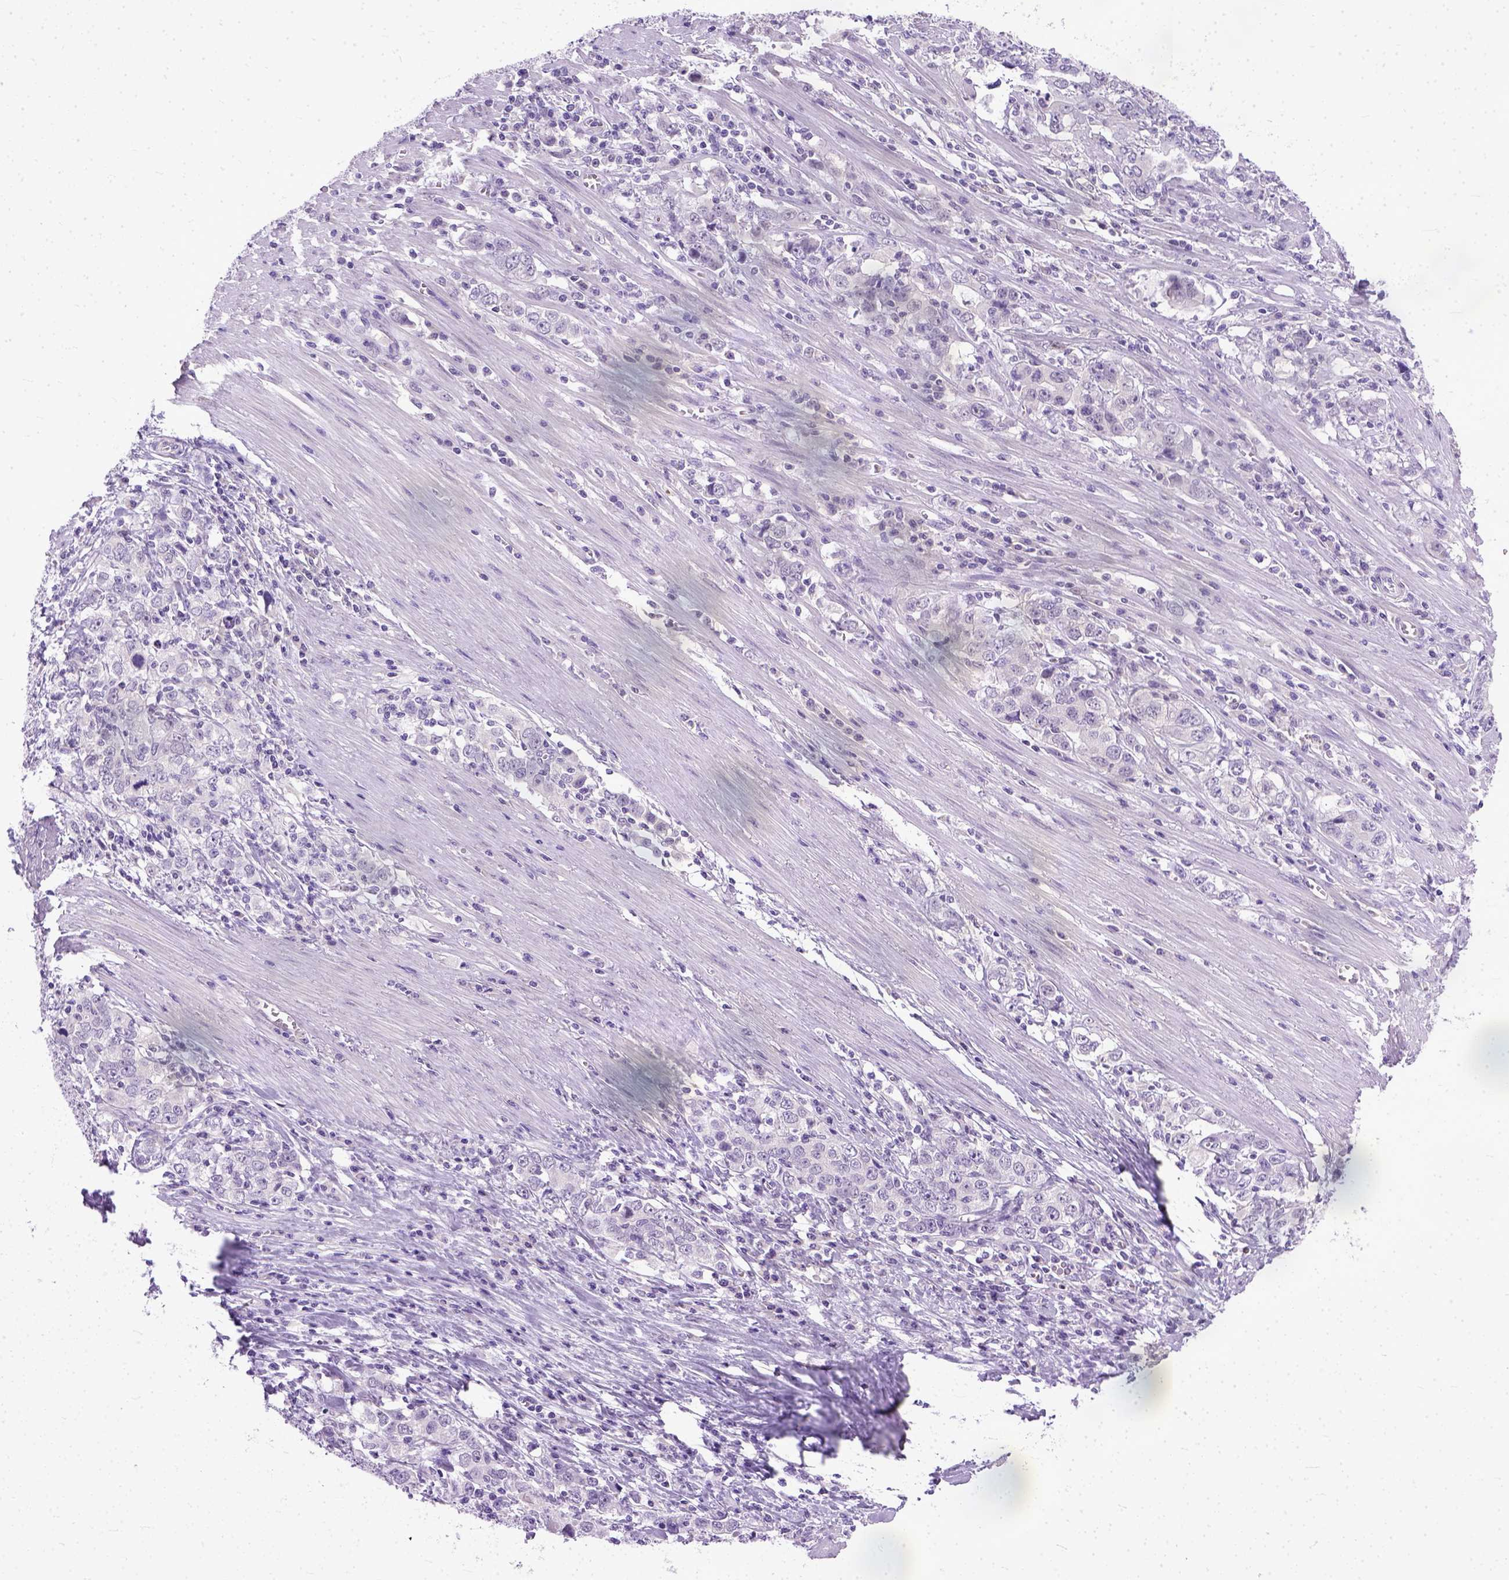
{"staining": {"intensity": "negative", "quantity": "none", "location": "none"}, "tissue": "stomach cancer", "cell_type": "Tumor cells", "image_type": "cancer", "snomed": [{"axis": "morphology", "description": "Adenocarcinoma, NOS"}, {"axis": "topography", "description": "Stomach, lower"}], "caption": "There is no significant expression in tumor cells of stomach cancer.", "gene": "TCEAL7", "patient": {"sex": "female", "age": 72}}